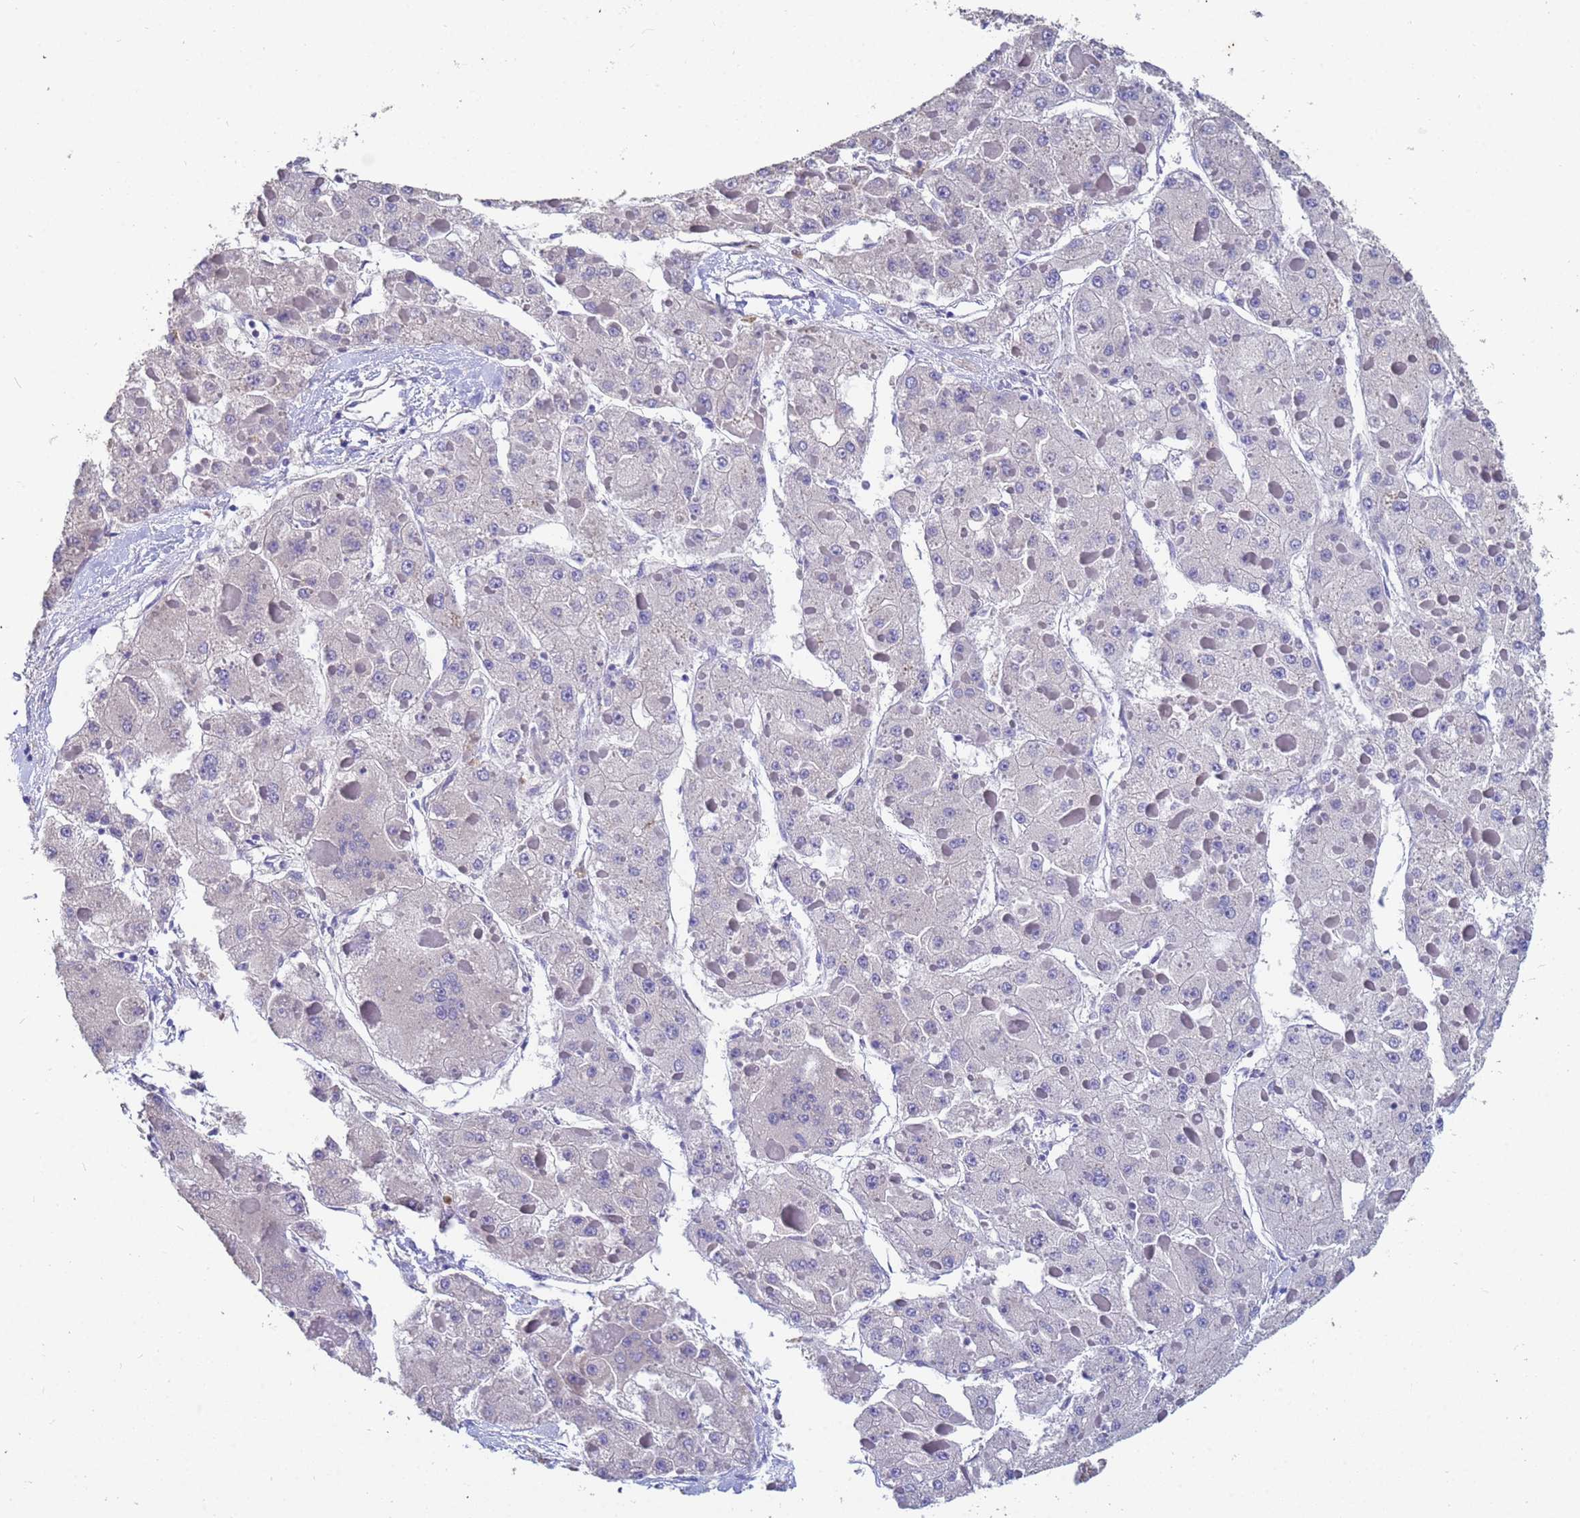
{"staining": {"intensity": "negative", "quantity": "none", "location": "none"}, "tissue": "liver cancer", "cell_type": "Tumor cells", "image_type": "cancer", "snomed": [{"axis": "morphology", "description": "Carcinoma, Hepatocellular, NOS"}, {"axis": "topography", "description": "Liver"}], "caption": "There is no significant positivity in tumor cells of liver cancer (hepatocellular carcinoma).", "gene": "TTLL11", "patient": {"sex": "female", "age": 73}}